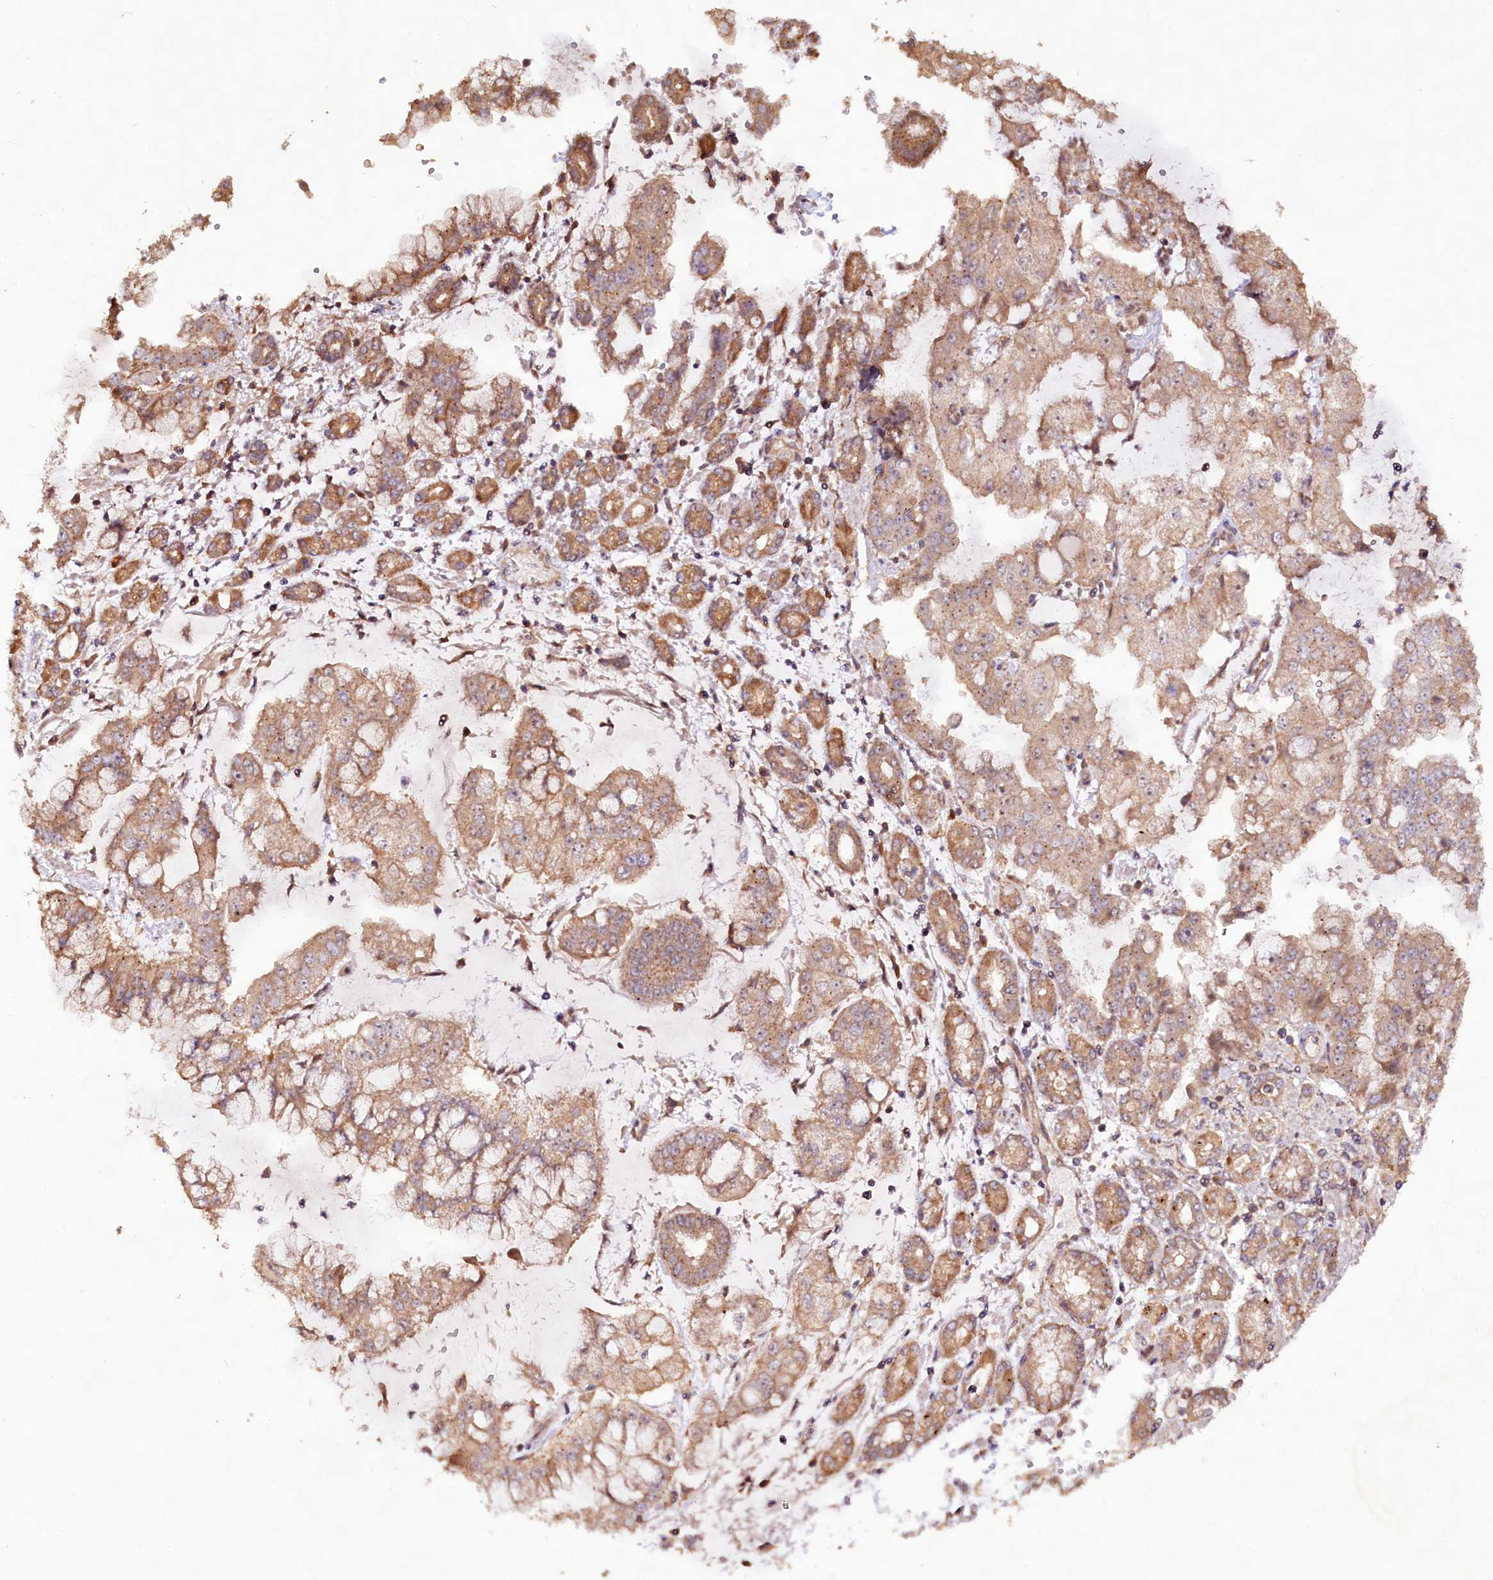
{"staining": {"intensity": "weak", "quantity": ">75%", "location": "cytoplasmic/membranous,nuclear"}, "tissue": "stomach cancer", "cell_type": "Tumor cells", "image_type": "cancer", "snomed": [{"axis": "morphology", "description": "Adenocarcinoma, NOS"}, {"axis": "topography", "description": "Stomach"}], "caption": "Immunohistochemical staining of human stomach adenocarcinoma exhibits weak cytoplasmic/membranous and nuclear protein positivity in approximately >75% of tumor cells.", "gene": "RRP8", "patient": {"sex": "male", "age": 76}}